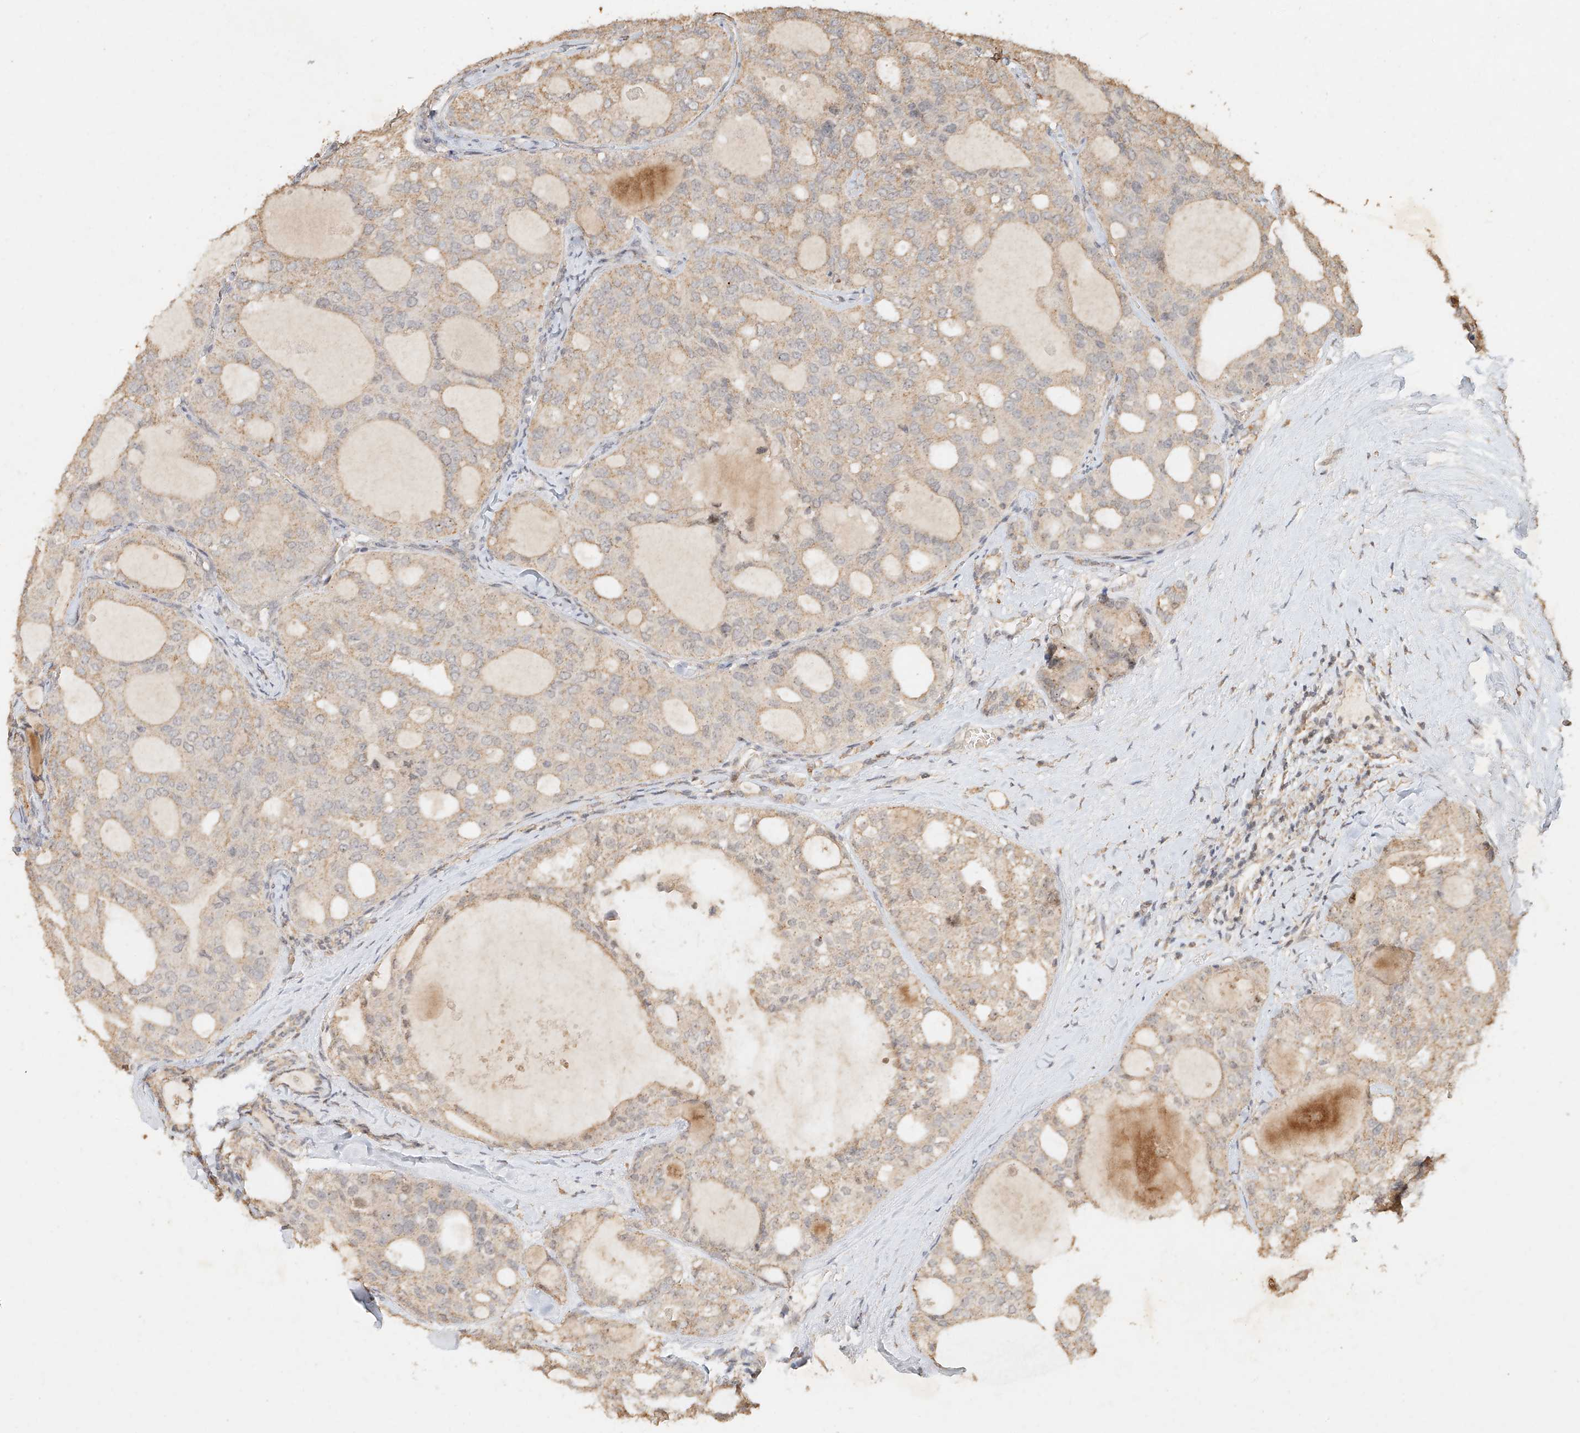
{"staining": {"intensity": "weak", "quantity": "<25%", "location": "cytoplasmic/membranous"}, "tissue": "thyroid cancer", "cell_type": "Tumor cells", "image_type": "cancer", "snomed": [{"axis": "morphology", "description": "Follicular adenoma carcinoma, NOS"}, {"axis": "topography", "description": "Thyroid gland"}], "caption": "This is a micrograph of immunohistochemistry staining of thyroid cancer (follicular adenoma carcinoma), which shows no staining in tumor cells. (Immunohistochemistry (ihc), brightfield microscopy, high magnification).", "gene": "CXorf58", "patient": {"sex": "male", "age": 75}}